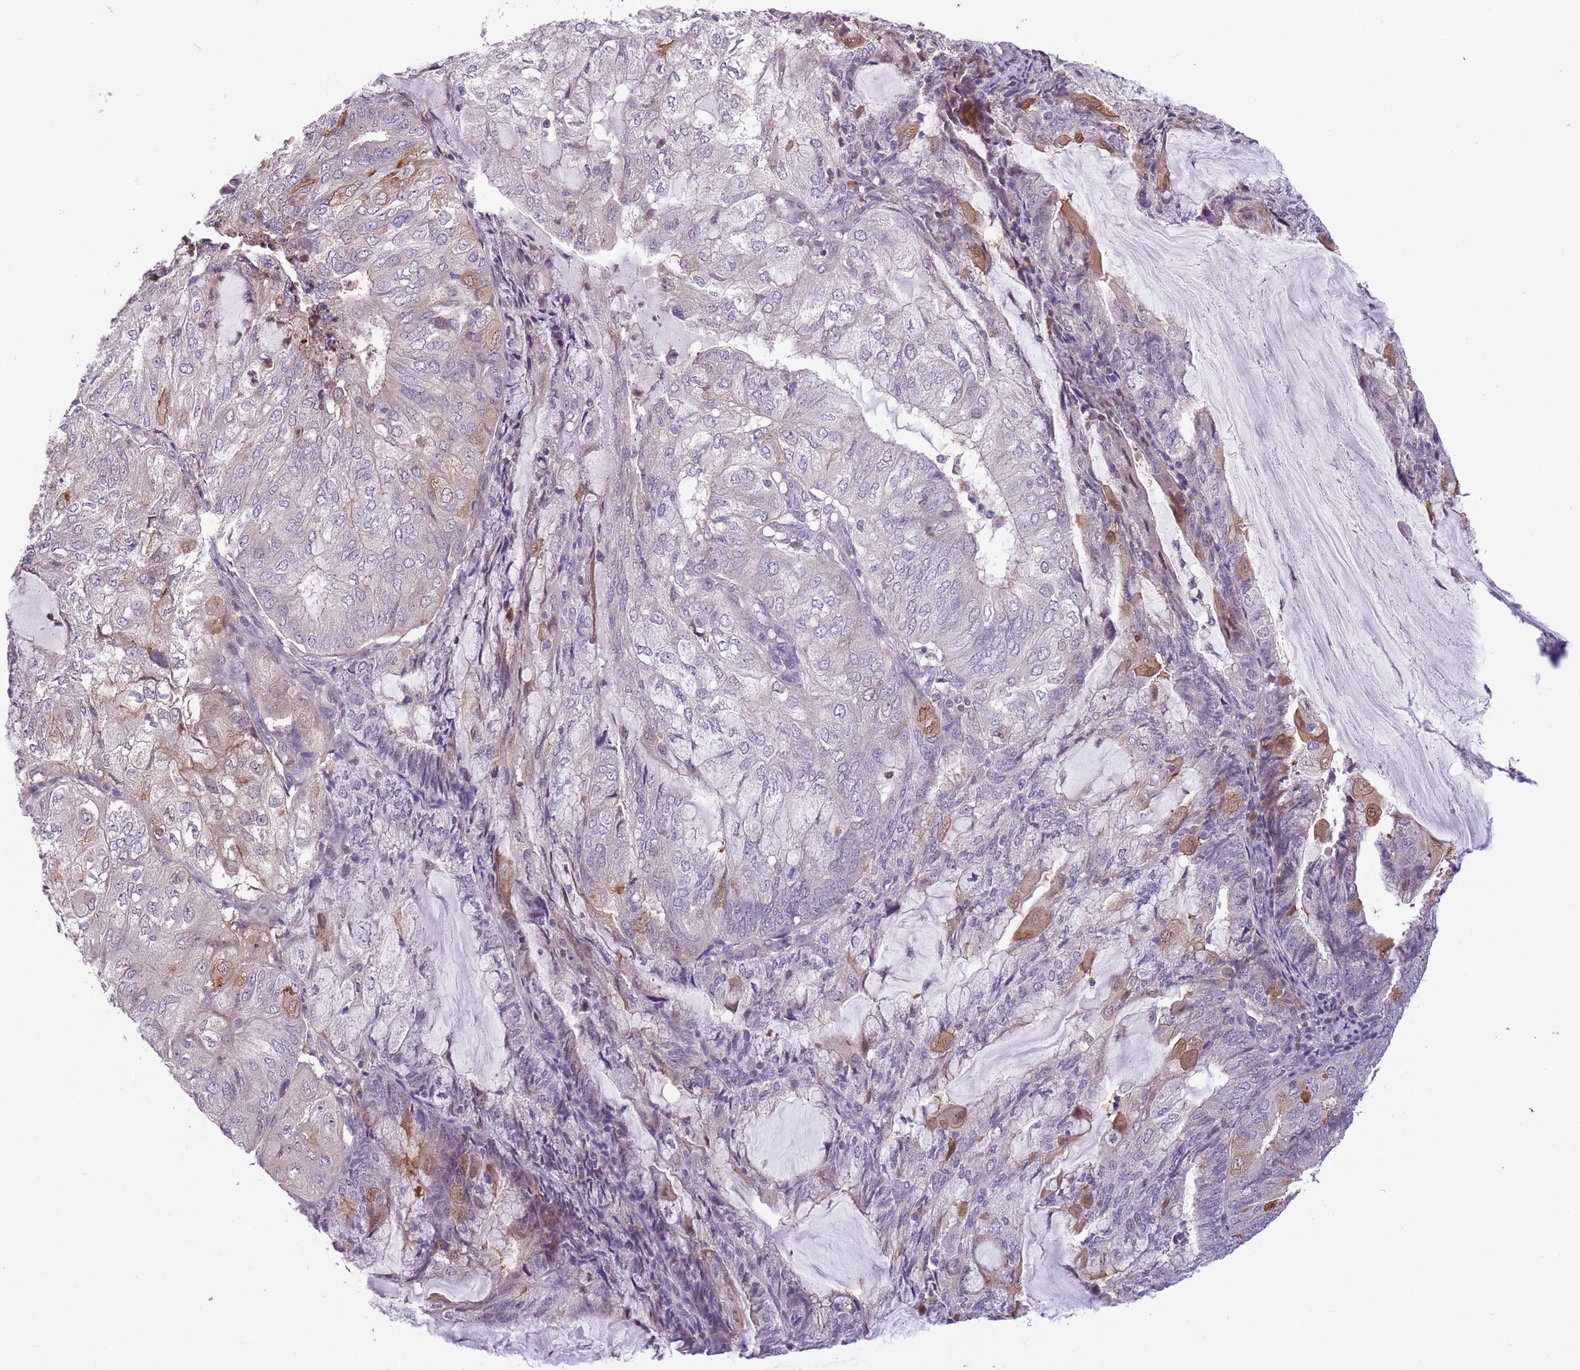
{"staining": {"intensity": "moderate", "quantity": "<25%", "location": "cytoplasmic/membranous,nuclear"}, "tissue": "endometrial cancer", "cell_type": "Tumor cells", "image_type": "cancer", "snomed": [{"axis": "morphology", "description": "Adenocarcinoma, NOS"}, {"axis": "topography", "description": "Endometrium"}], "caption": "Brown immunohistochemical staining in endometrial cancer reveals moderate cytoplasmic/membranous and nuclear expression in approximately <25% of tumor cells.", "gene": "JAML", "patient": {"sex": "female", "age": 81}}